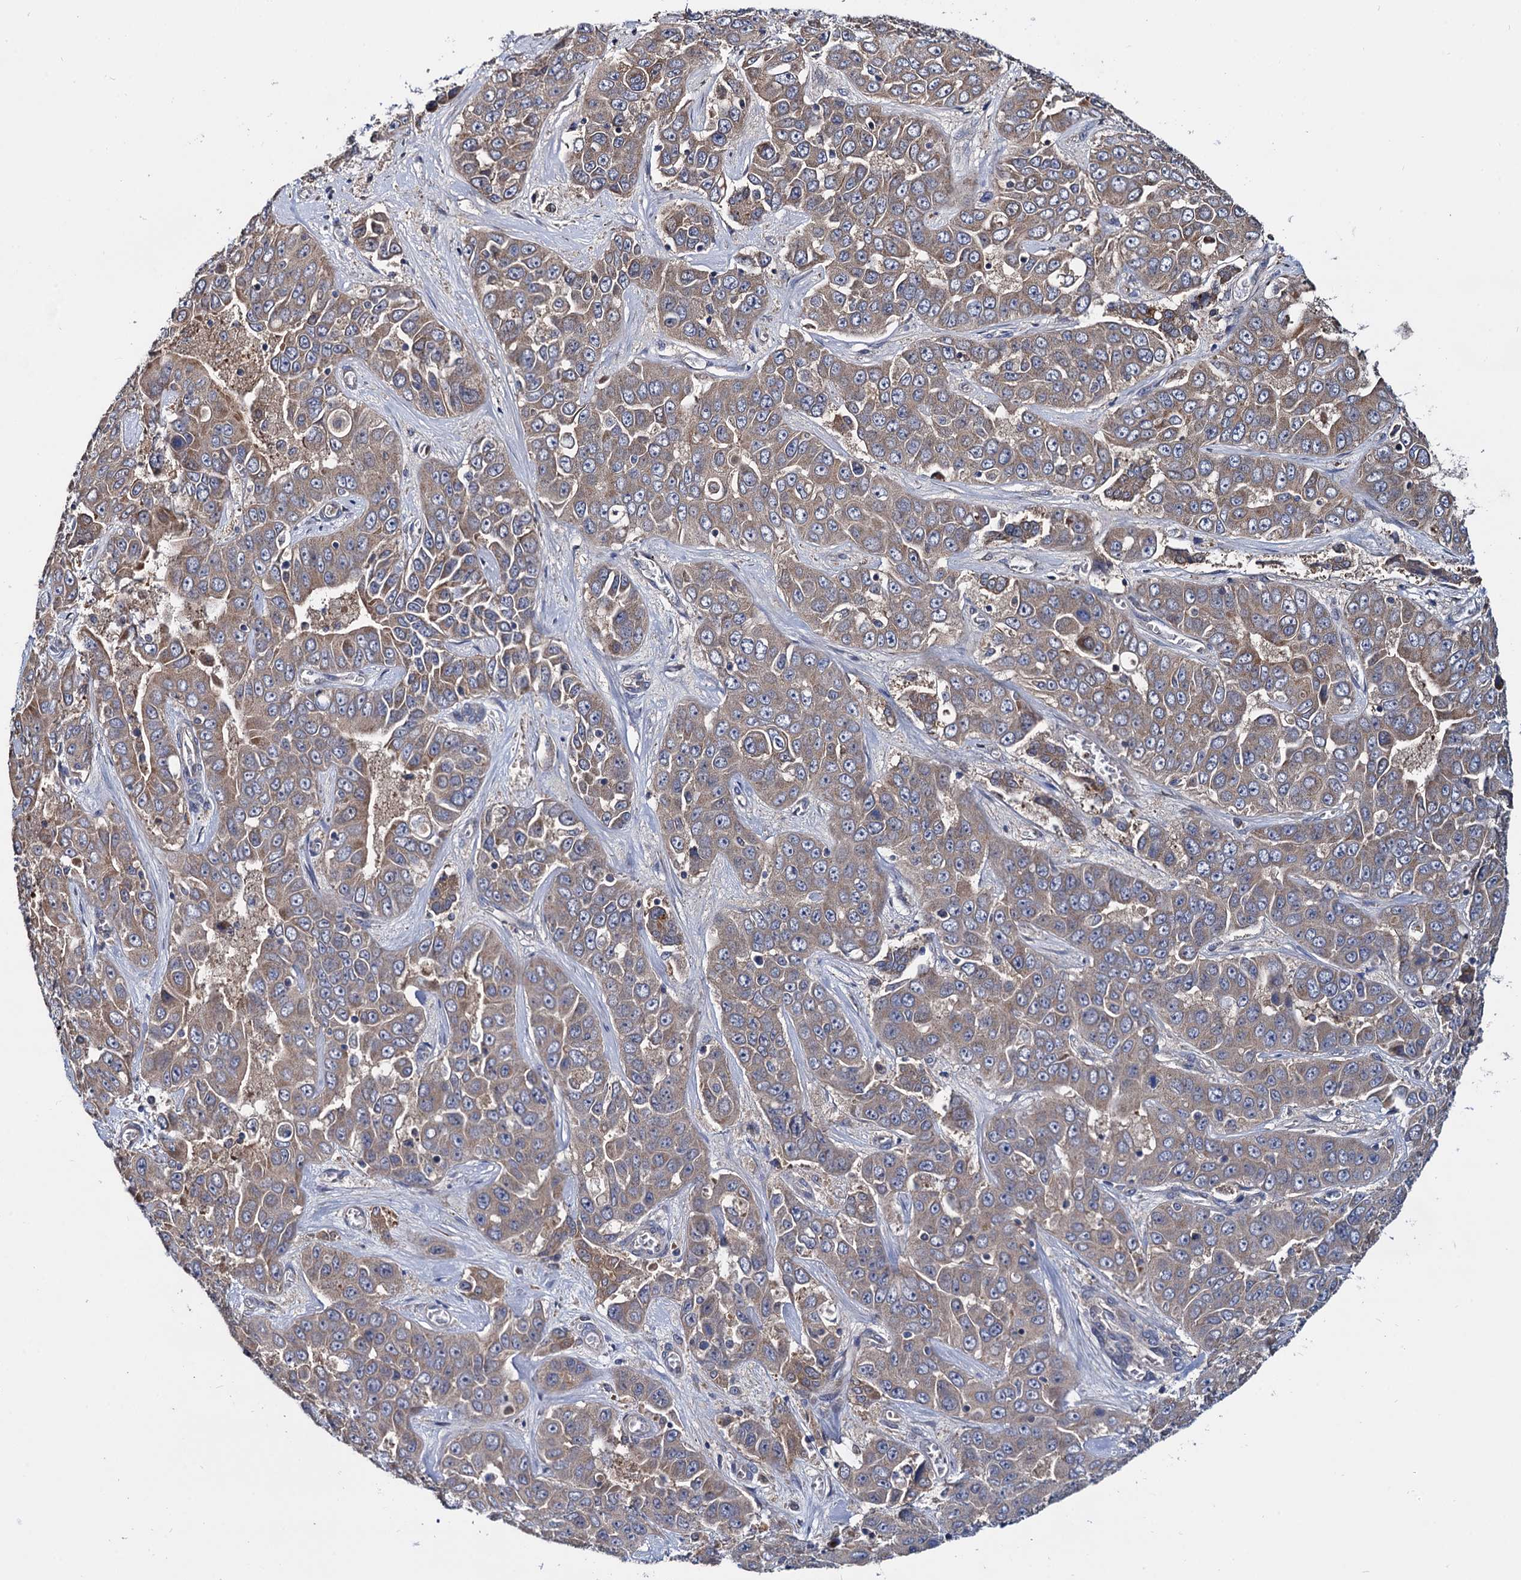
{"staining": {"intensity": "weak", "quantity": "25%-75%", "location": "cytoplasmic/membranous"}, "tissue": "liver cancer", "cell_type": "Tumor cells", "image_type": "cancer", "snomed": [{"axis": "morphology", "description": "Cholangiocarcinoma"}, {"axis": "topography", "description": "Liver"}], "caption": "There is low levels of weak cytoplasmic/membranous positivity in tumor cells of liver cholangiocarcinoma, as demonstrated by immunohistochemical staining (brown color).", "gene": "CEP192", "patient": {"sex": "female", "age": 52}}